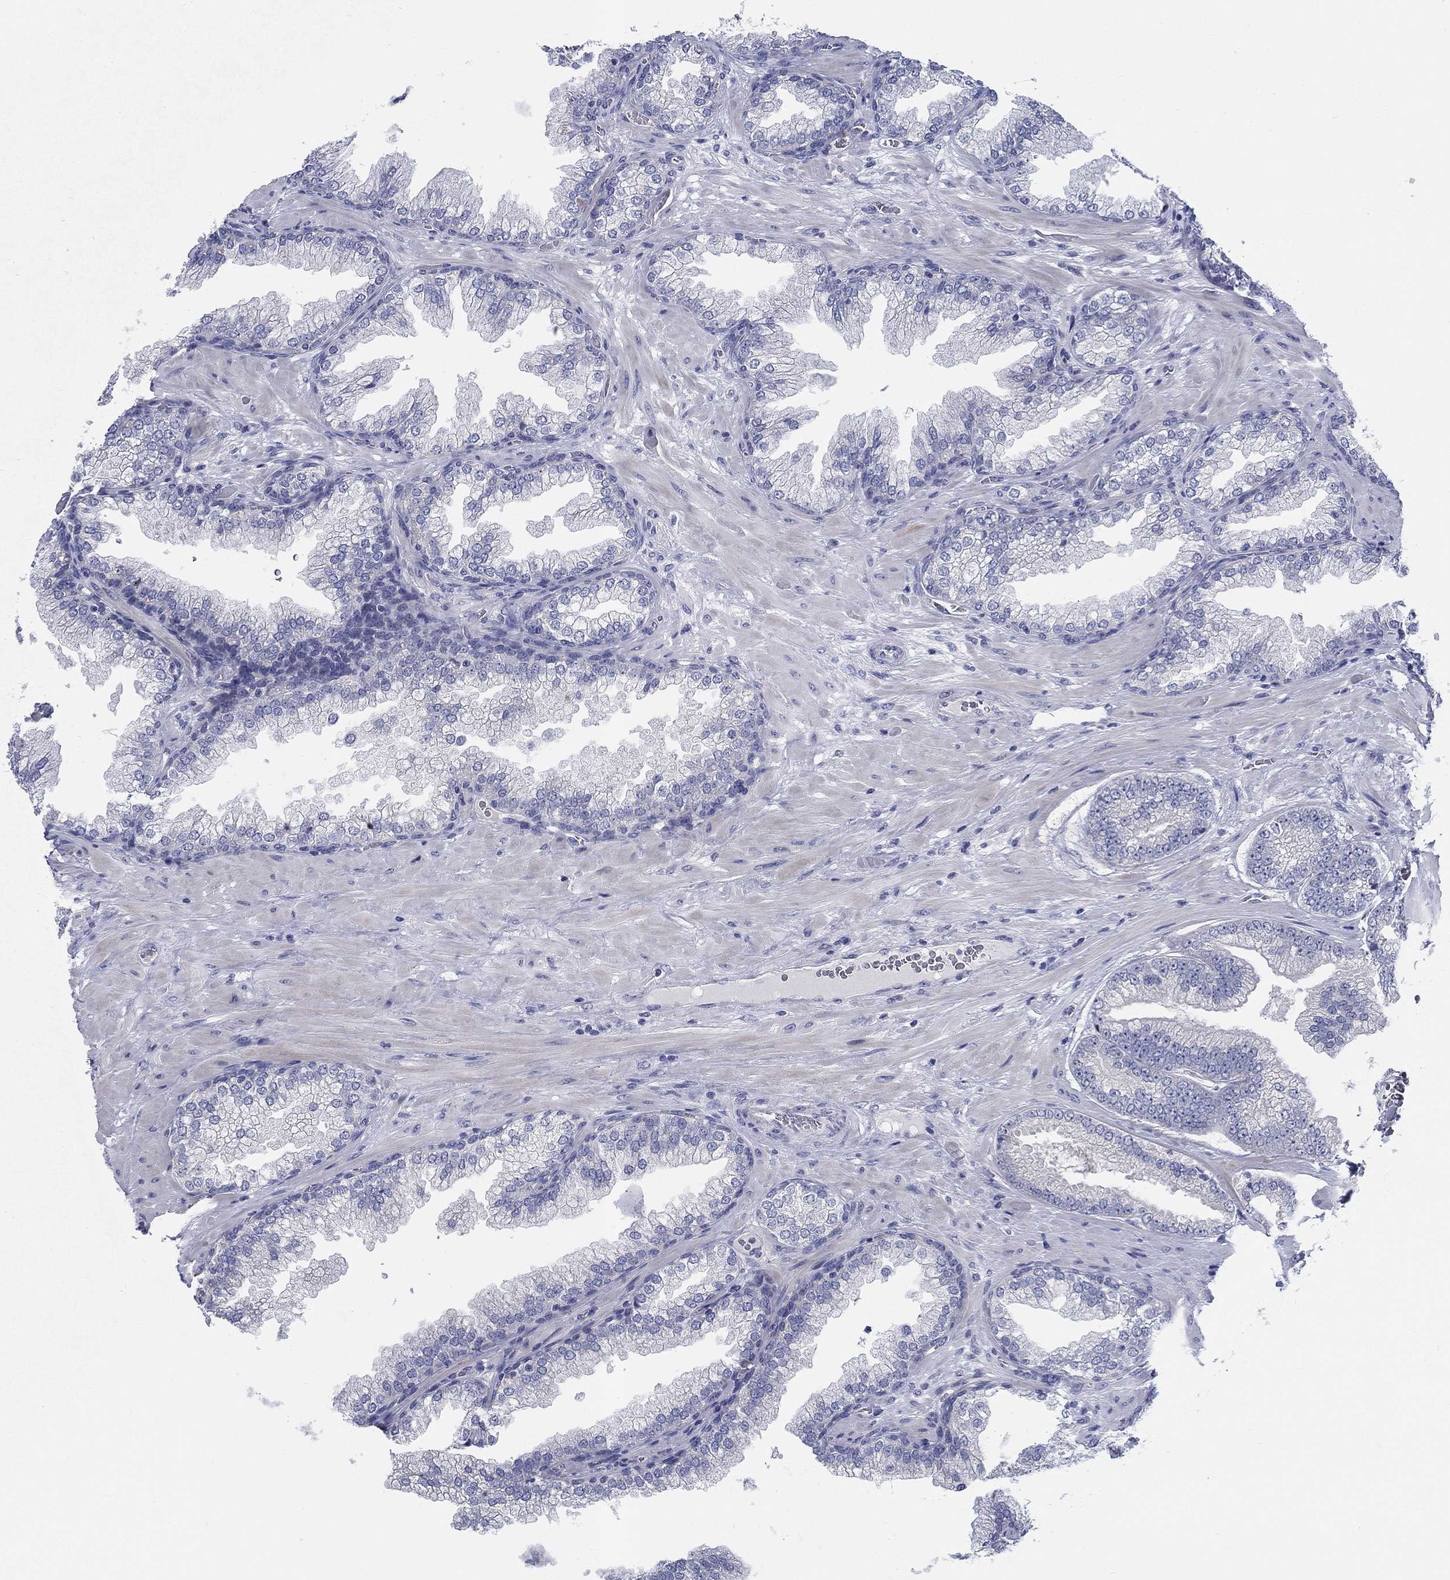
{"staining": {"intensity": "negative", "quantity": "none", "location": "none"}, "tissue": "prostate cancer", "cell_type": "Tumor cells", "image_type": "cancer", "snomed": [{"axis": "morphology", "description": "Adenocarcinoma, Low grade"}, {"axis": "topography", "description": "Prostate"}], "caption": "Immunohistochemical staining of human prostate cancer (adenocarcinoma (low-grade)) demonstrates no significant positivity in tumor cells.", "gene": "SMIM18", "patient": {"sex": "male", "age": 57}}